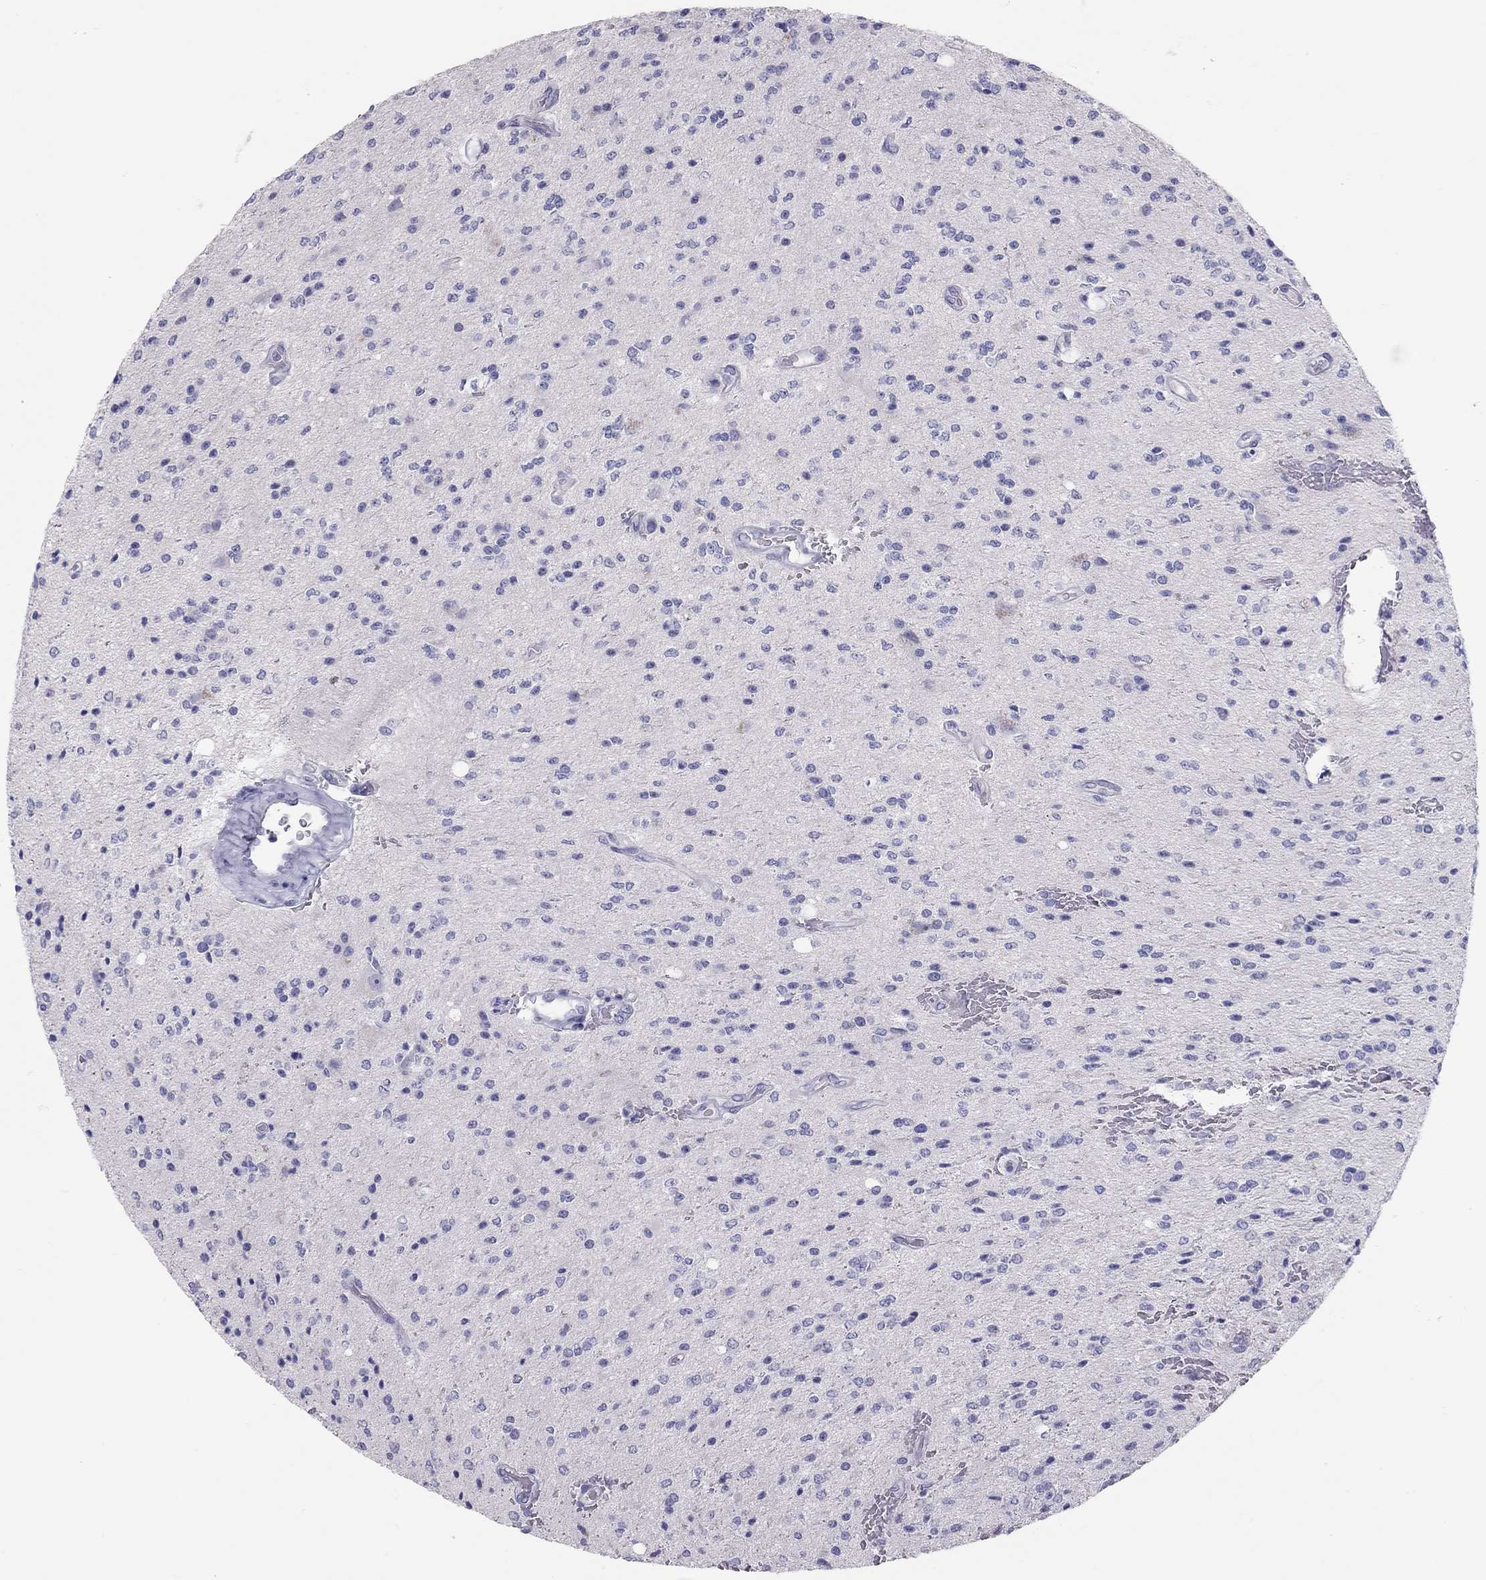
{"staining": {"intensity": "negative", "quantity": "none", "location": "none"}, "tissue": "glioma", "cell_type": "Tumor cells", "image_type": "cancer", "snomed": [{"axis": "morphology", "description": "Glioma, malignant, Low grade"}, {"axis": "topography", "description": "Brain"}], "caption": "The photomicrograph reveals no staining of tumor cells in low-grade glioma (malignant).", "gene": "IL17REL", "patient": {"sex": "male", "age": 67}}